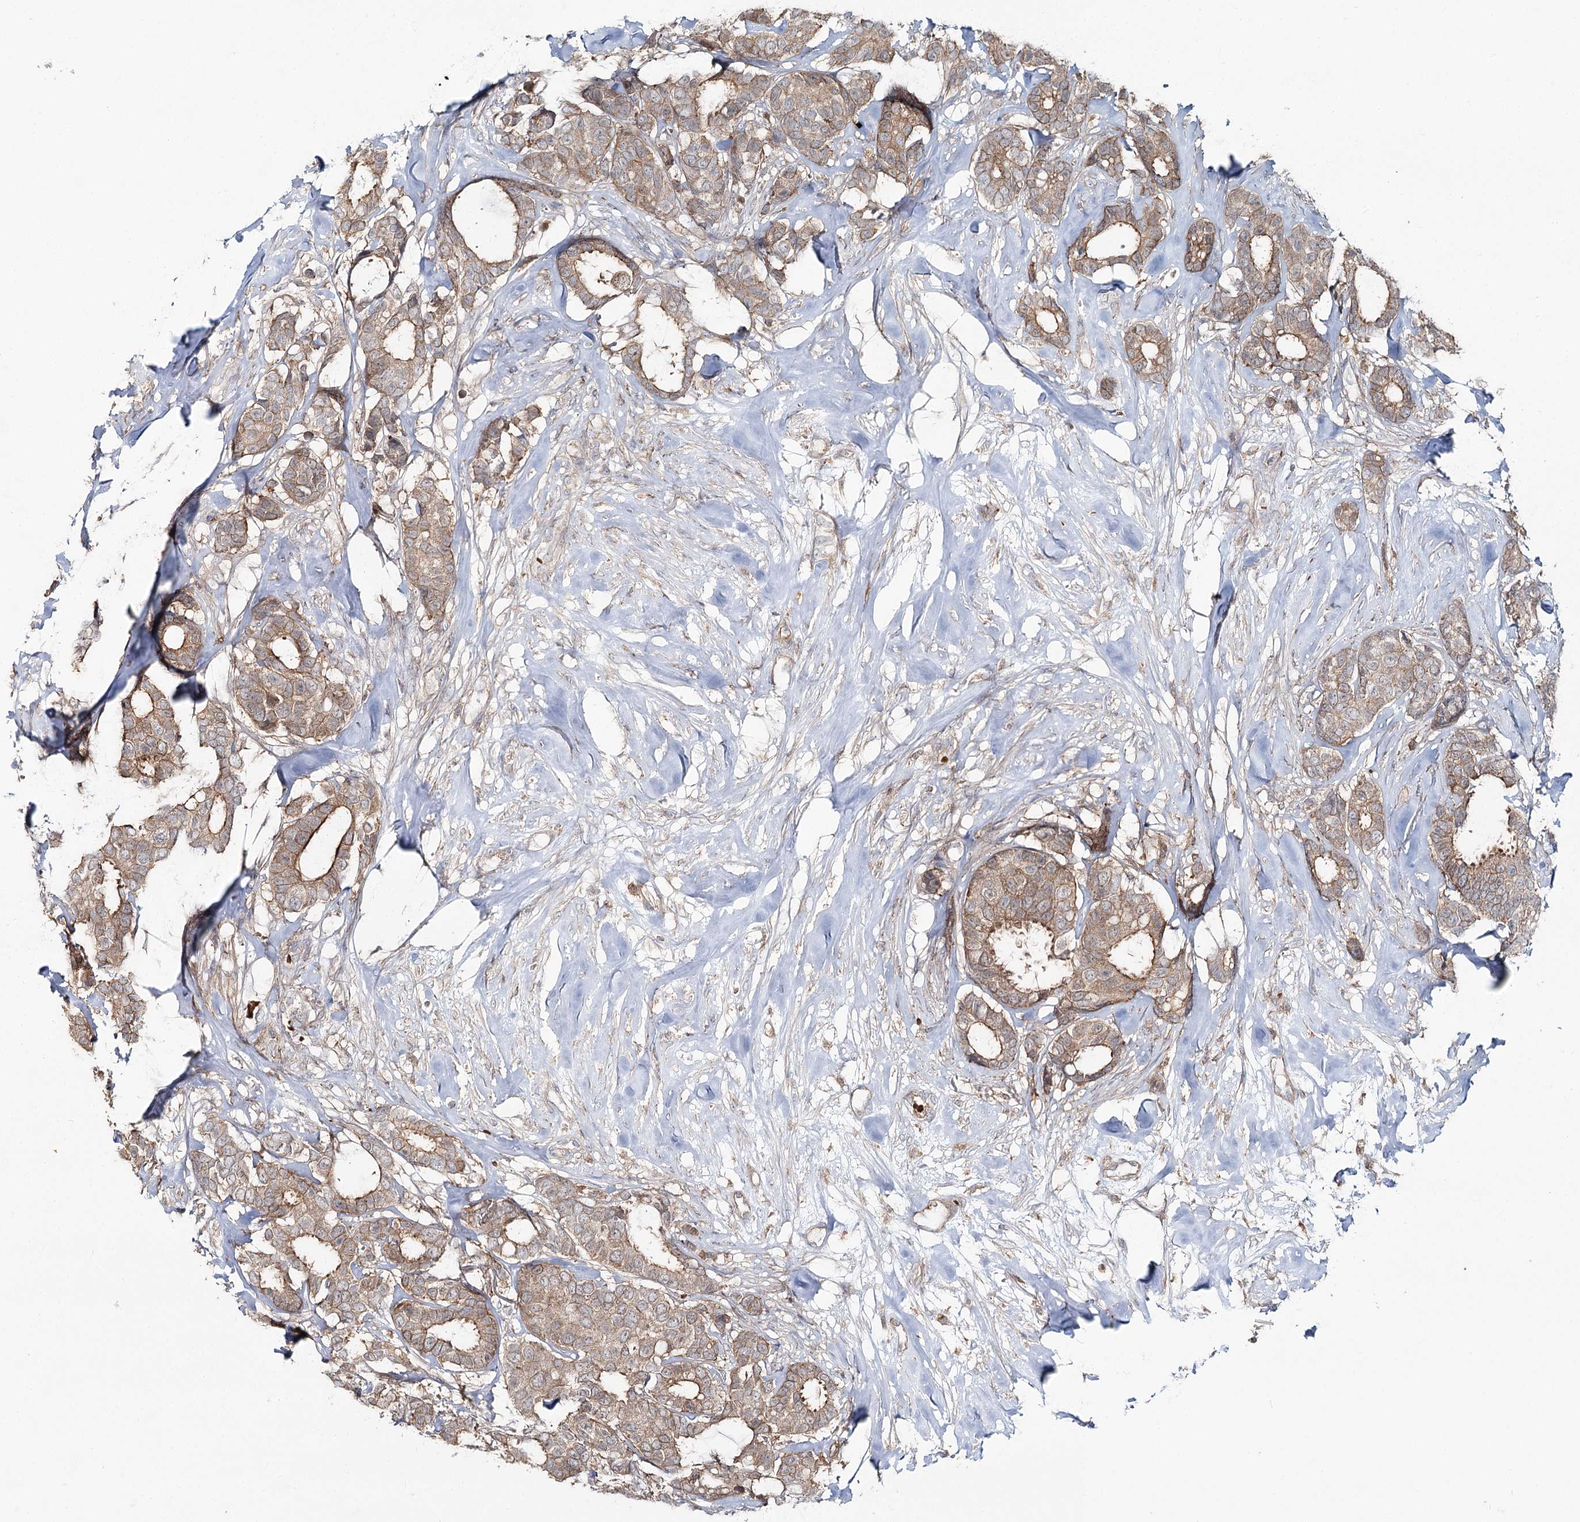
{"staining": {"intensity": "moderate", "quantity": ">75%", "location": "cytoplasmic/membranous"}, "tissue": "breast cancer", "cell_type": "Tumor cells", "image_type": "cancer", "snomed": [{"axis": "morphology", "description": "Duct carcinoma"}, {"axis": "topography", "description": "Breast"}], "caption": "Immunohistochemical staining of human breast cancer (intraductal carcinoma) displays medium levels of moderate cytoplasmic/membranous positivity in approximately >75% of tumor cells. Nuclei are stained in blue.", "gene": "PCBD2", "patient": {"sex": "female", "age": 87}}